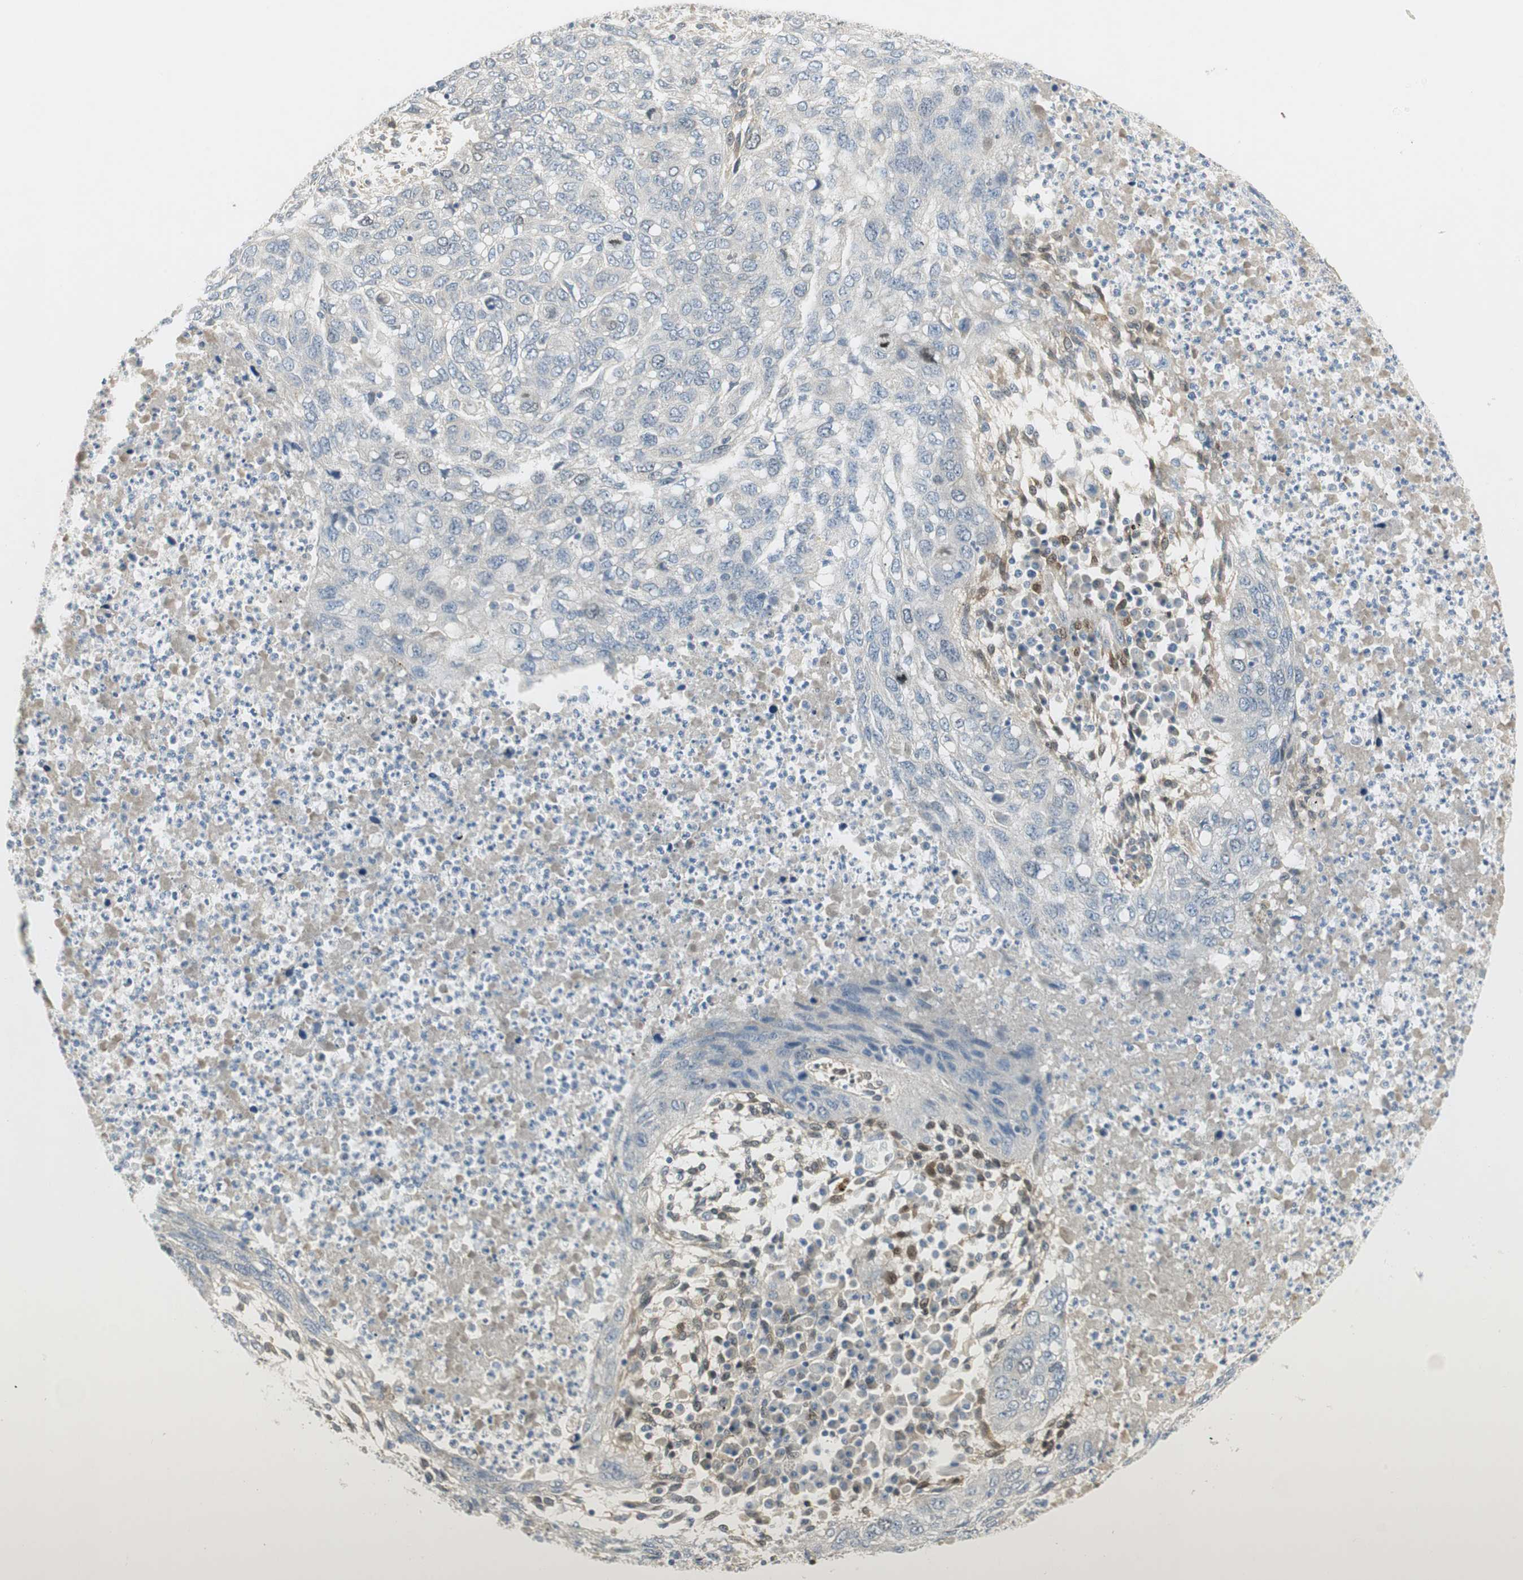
{"staining": {"intensity": "negative", "quantity": "none", "location": "none"}, "tissue": "lung cancer", "cell_type": "Tumor cells", "image_type": "cancer", "snomed": [{"axis": "morphology", "description": "Squamous cell carcinoma, NOS"}, {"axis": "topography", "description": "Lung"}], "caption": "A micrograph of squamous cell carcinoma (lung) stained for a protein exhibits no brown staining in tumor cells.", "gene": "STON1-GTF2A1L", "patient": {"sex": "female", "age": 63}}